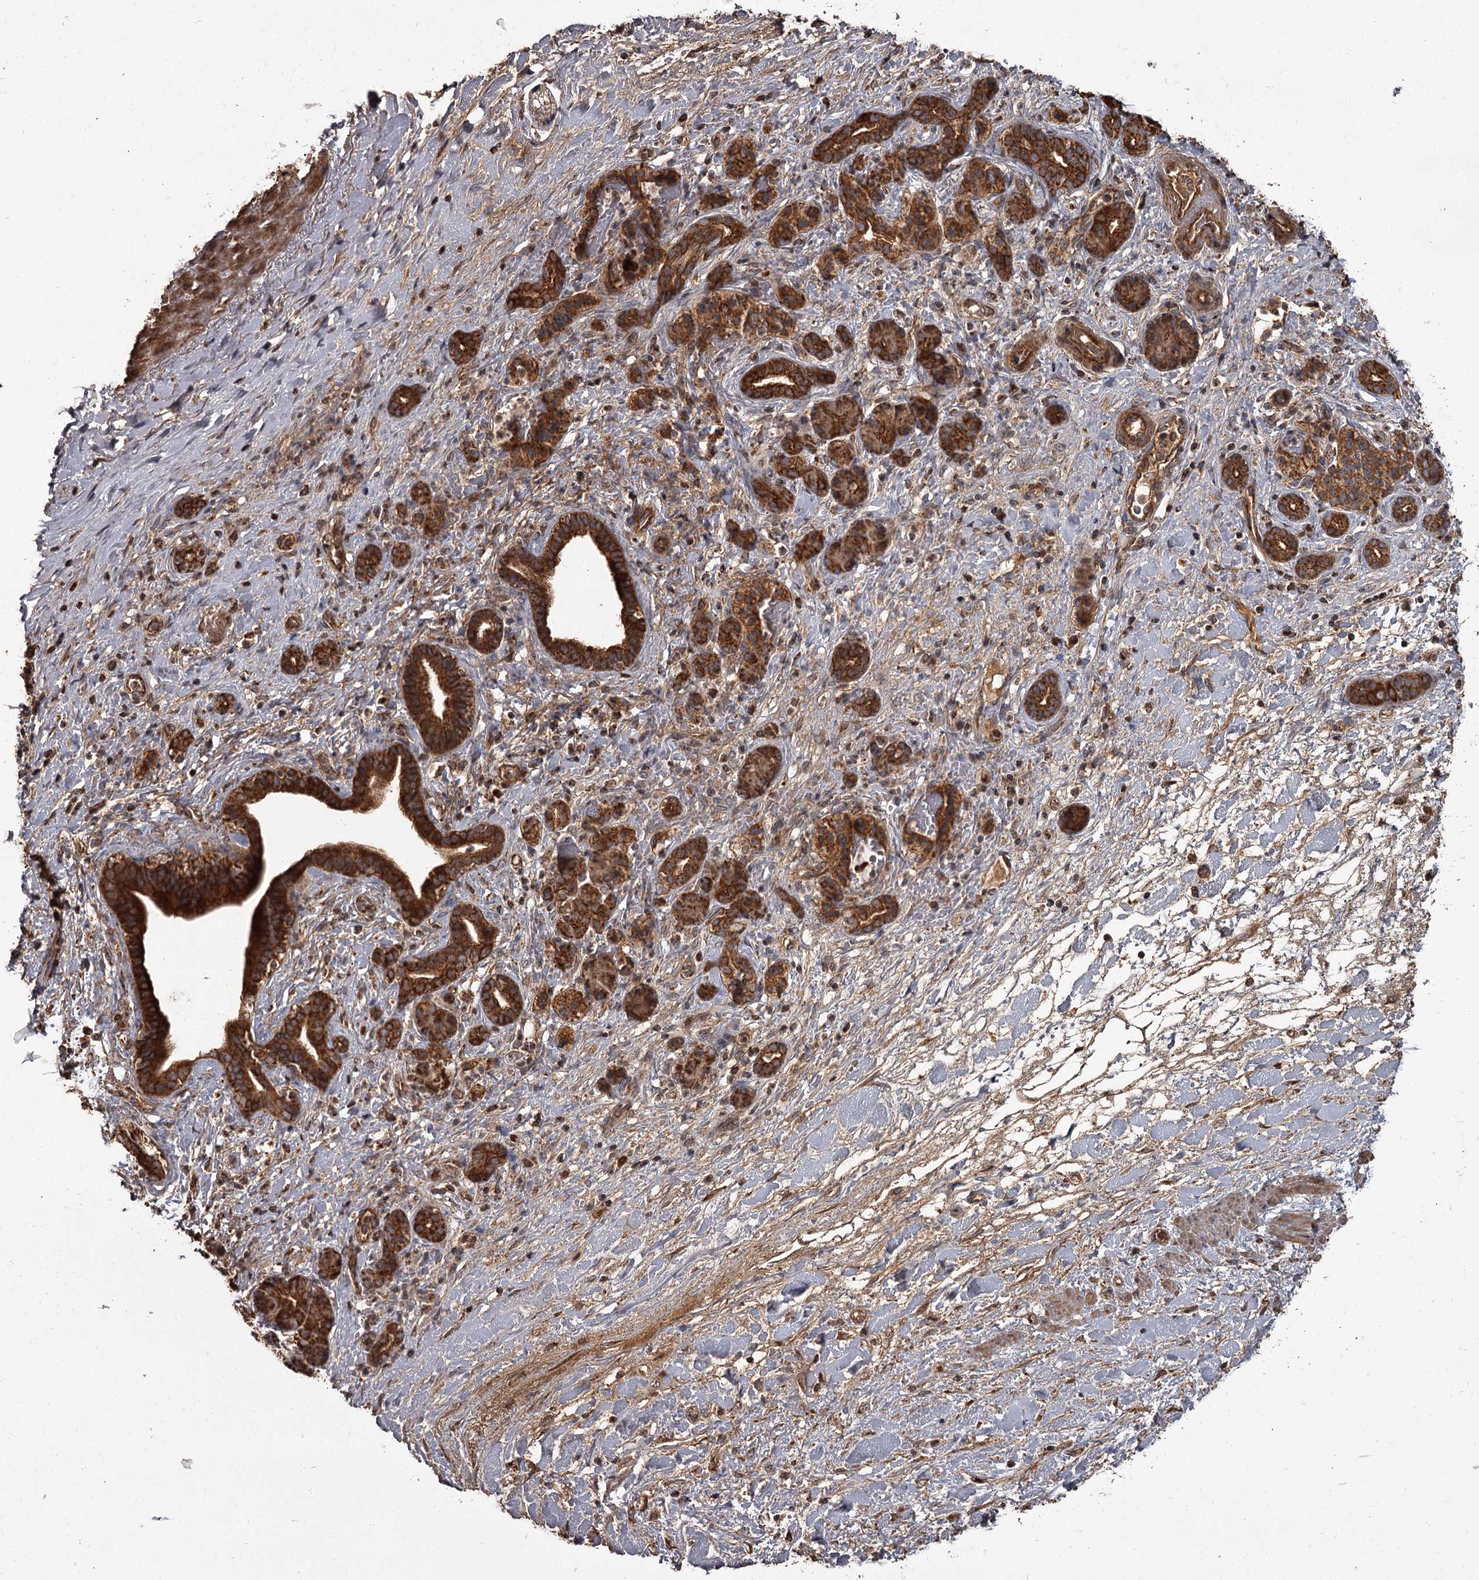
{"staining": {"intensity": "strong", "quantity": ">75%", "location": "cytoplasmic/membranous"}, "tissue": "pancreatic cancer", "cell_type": "Tumor cells", "image_type": "cancer", "snomed": [{"axis": "morphology", "description": "Normal tissue, NOS"}, {"axis": "morphology", "description": "Adenocarcinoma, NOS"}, {"axis": "topography", "description": "Pancreas"}, {"axis": "topography", "description": "Peripheral nerve tissue"}], "caption": "Adenocarcinoma (pancreatic) stained with a protein marker shows strong staining in tumor cells.", "gene": "THAP9", "patient": {"sex": "female", "age": 77}}